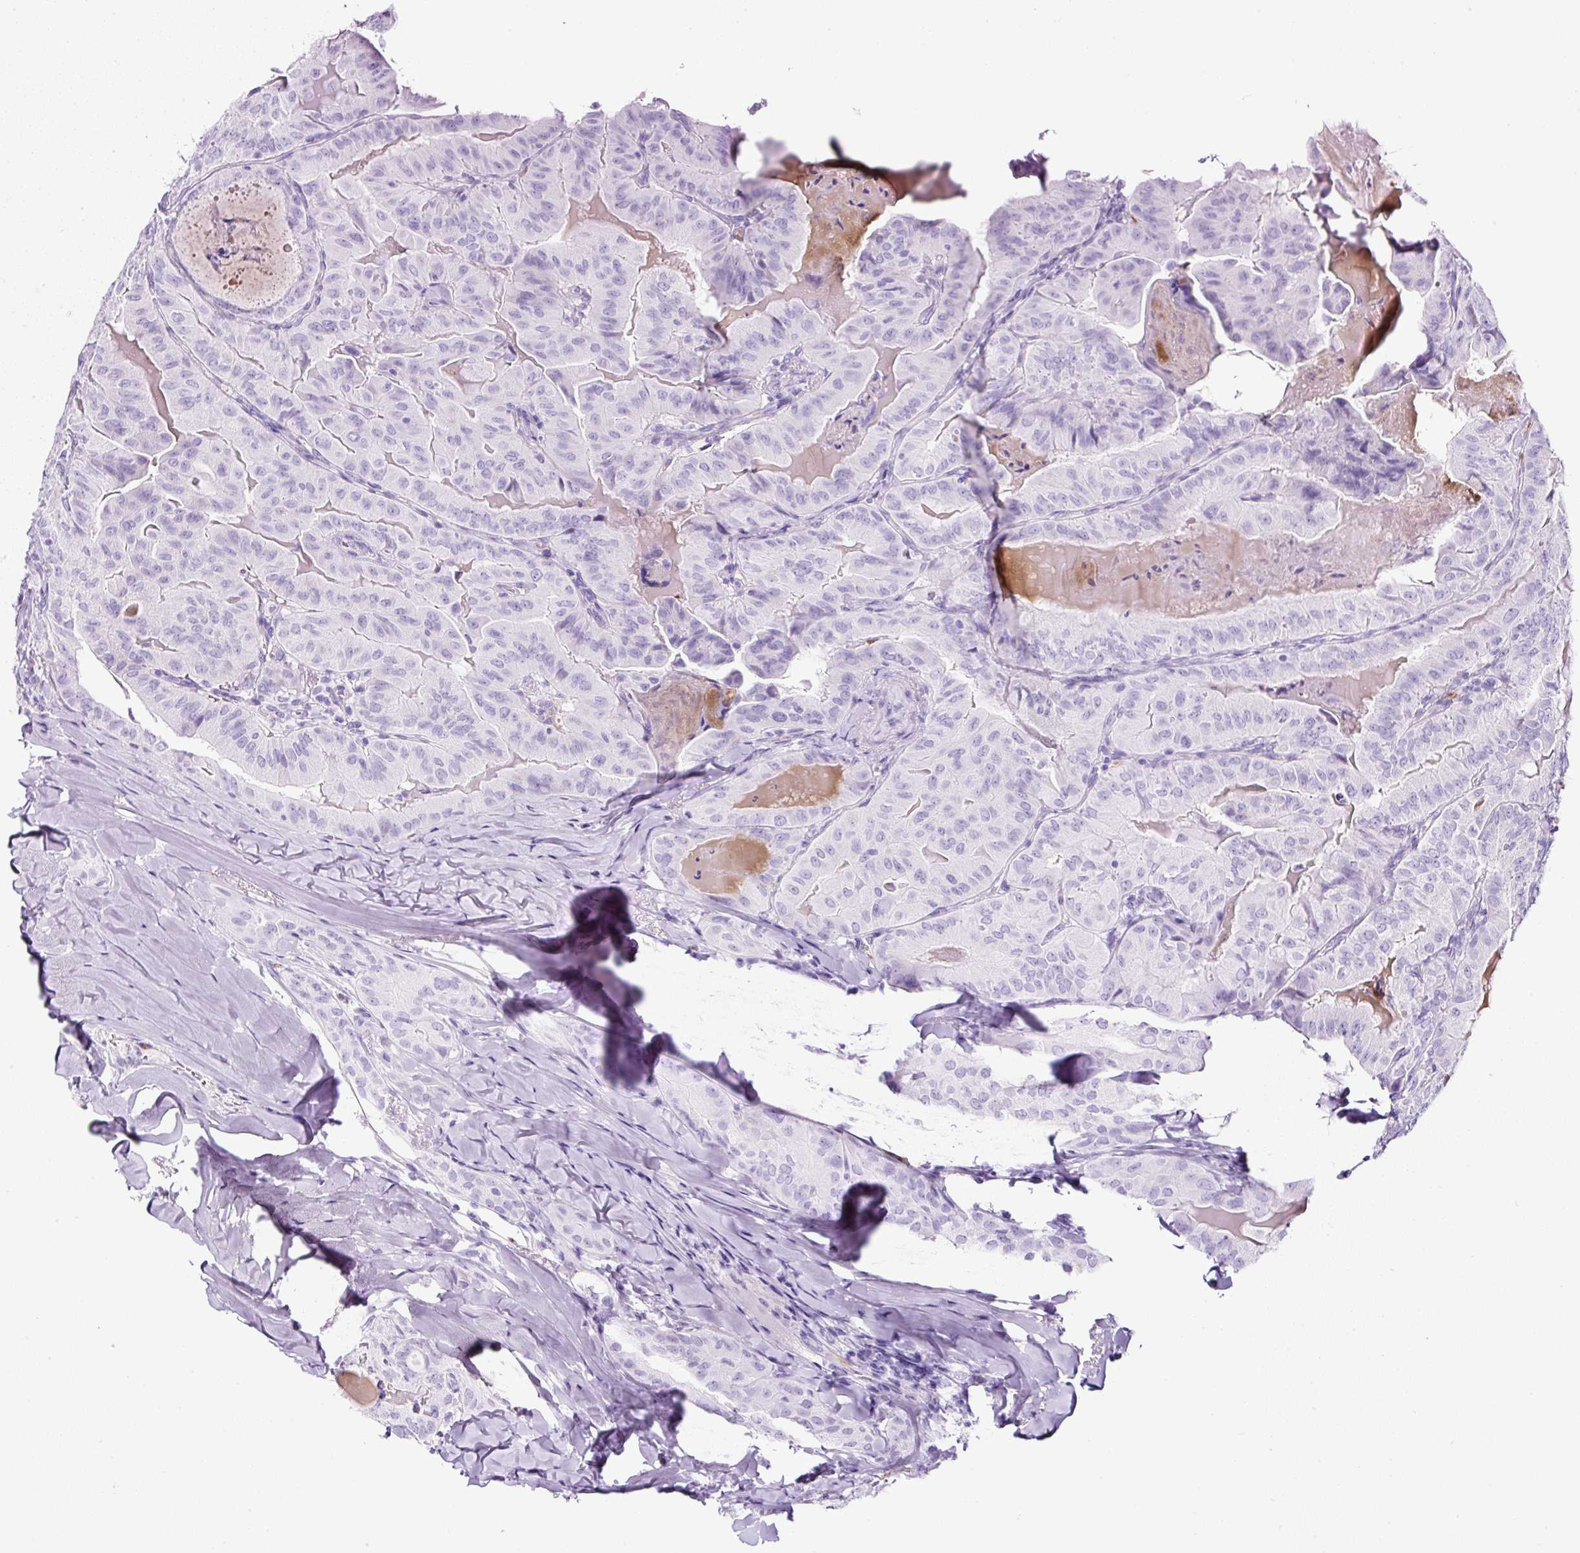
{"staining": {"intensity": "negative", "quantity": "none", "location": "none"}, "tissue": "thyroid cancer", "cell_type": "Tumor cells", "image_type": "cancer", "snomed": [{"axis": "morphology", "description": "Papillary adenocarcinoma, NOS"}, {"axis": "topography", "description": "Thyroid gland"}], "caption": "Thyroid papillary adenocarcinoma stained for a protein using immunohistochemistry (IHC) shows no expression tumor cells.", "gene": "TMEM200B", "patient": {"sex": "female", "age": 68}}